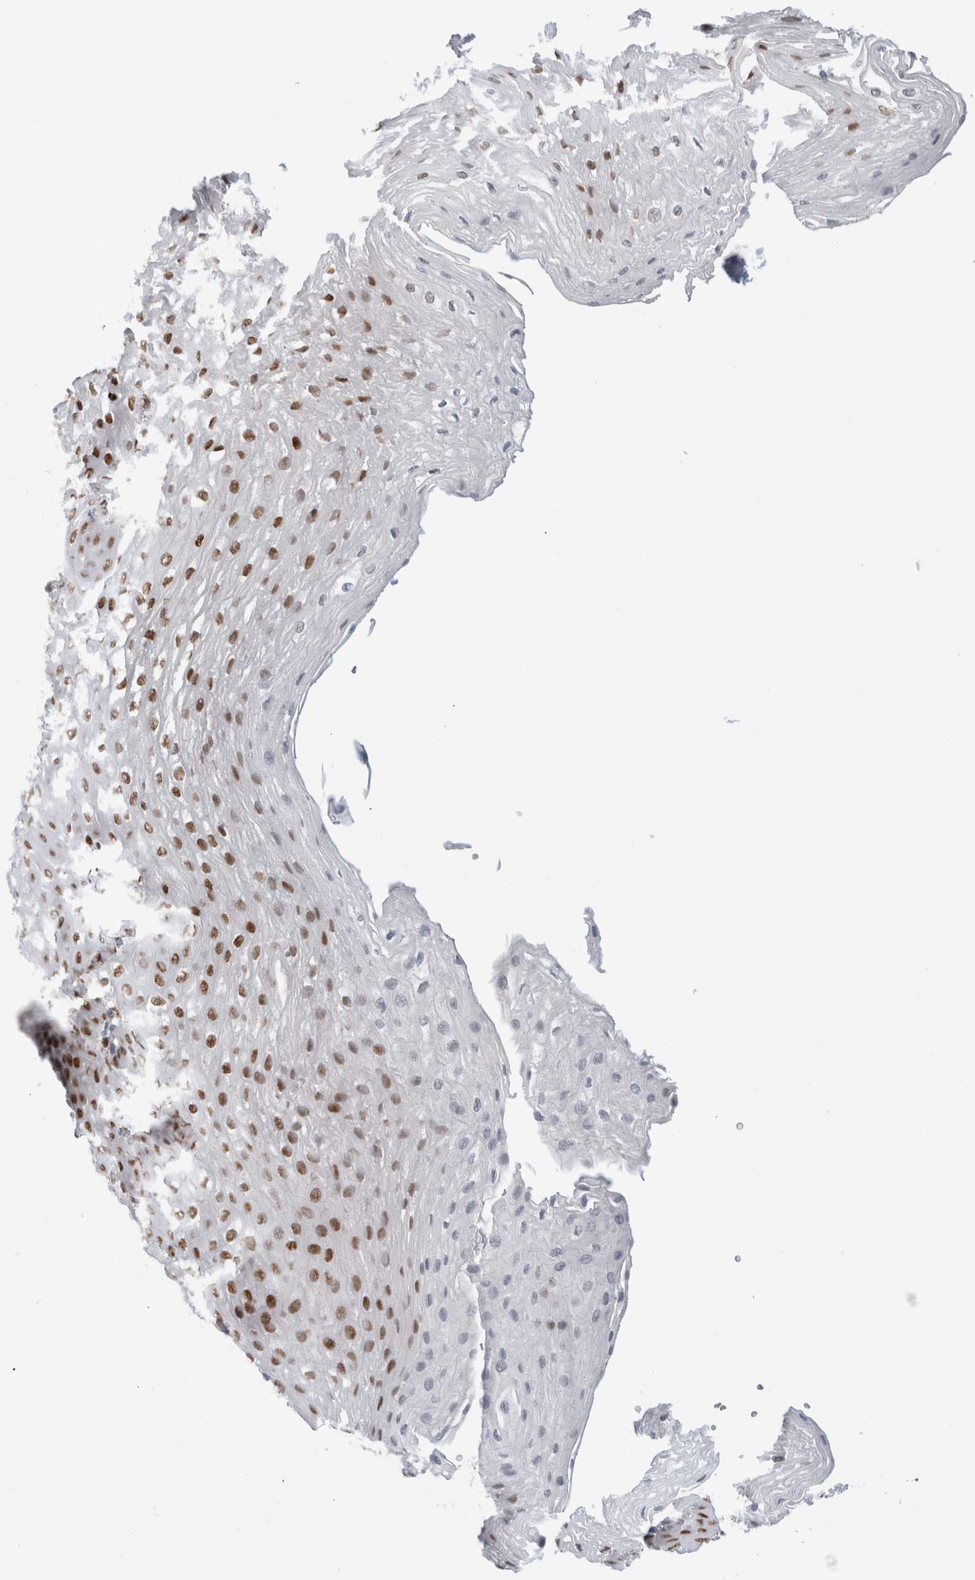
{"staining": {"intensity": "moderate", "quantity": "25%-75%", "location": "nuclear"}, "tissue": "esophagus", "cell_type": "Squamous epithelial cells", "image_type": "normal", "snomed": [{"axis": "morphology", "description": "Normal tissue, NOS"}, {"axis": "topography", "description": "Esophagus"}], "caption": "Unremarkable esophagus shows moderate nuclear expression in approximately 25%-75% of squamous epithelial cells The protein of interest is shown in brown color, while the nuclei are stained blue..", "gene": "KNL1", "patient": {"sex": "female", "age": 66}}